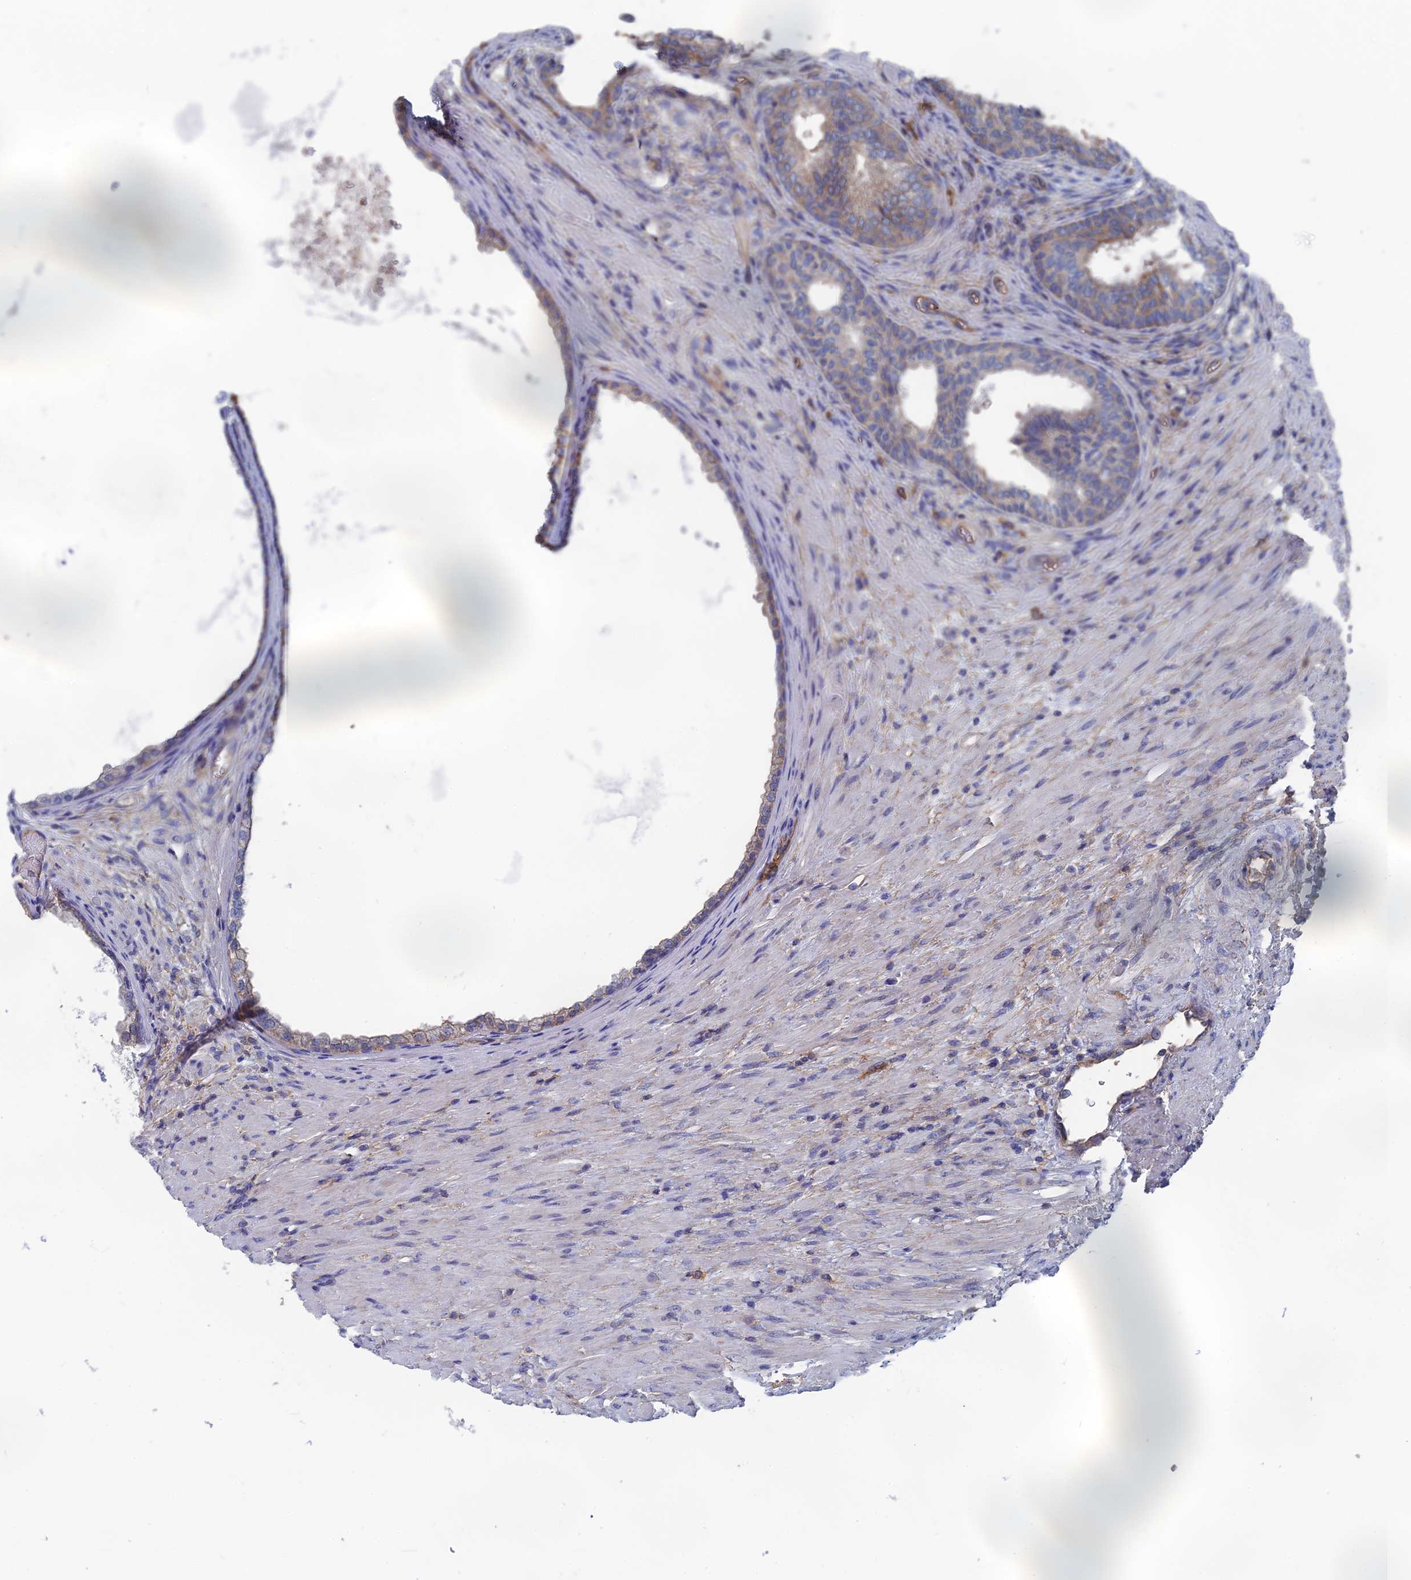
{"staining": {"intensity": "moderate", "quantity": "25%-75%", "location": "cytoplasmic/membranous"}, "tissue": "prostate", "cell_type": "Glandular cells", "image_type": "normal", "snomed": [{"axis": "morphology", "description": "Normal tissue, NOS"}, {"axis": "topography", "description": "Prostate"}], "caption": "This photomicrograph shows IHC staining of normal prostate, with medium moderate cytoplasmic/membranous positivity in approximately 25%-75% of glandular cells.", "gene": "SNX11", "patient": {"sex": "male", "age": 76}}